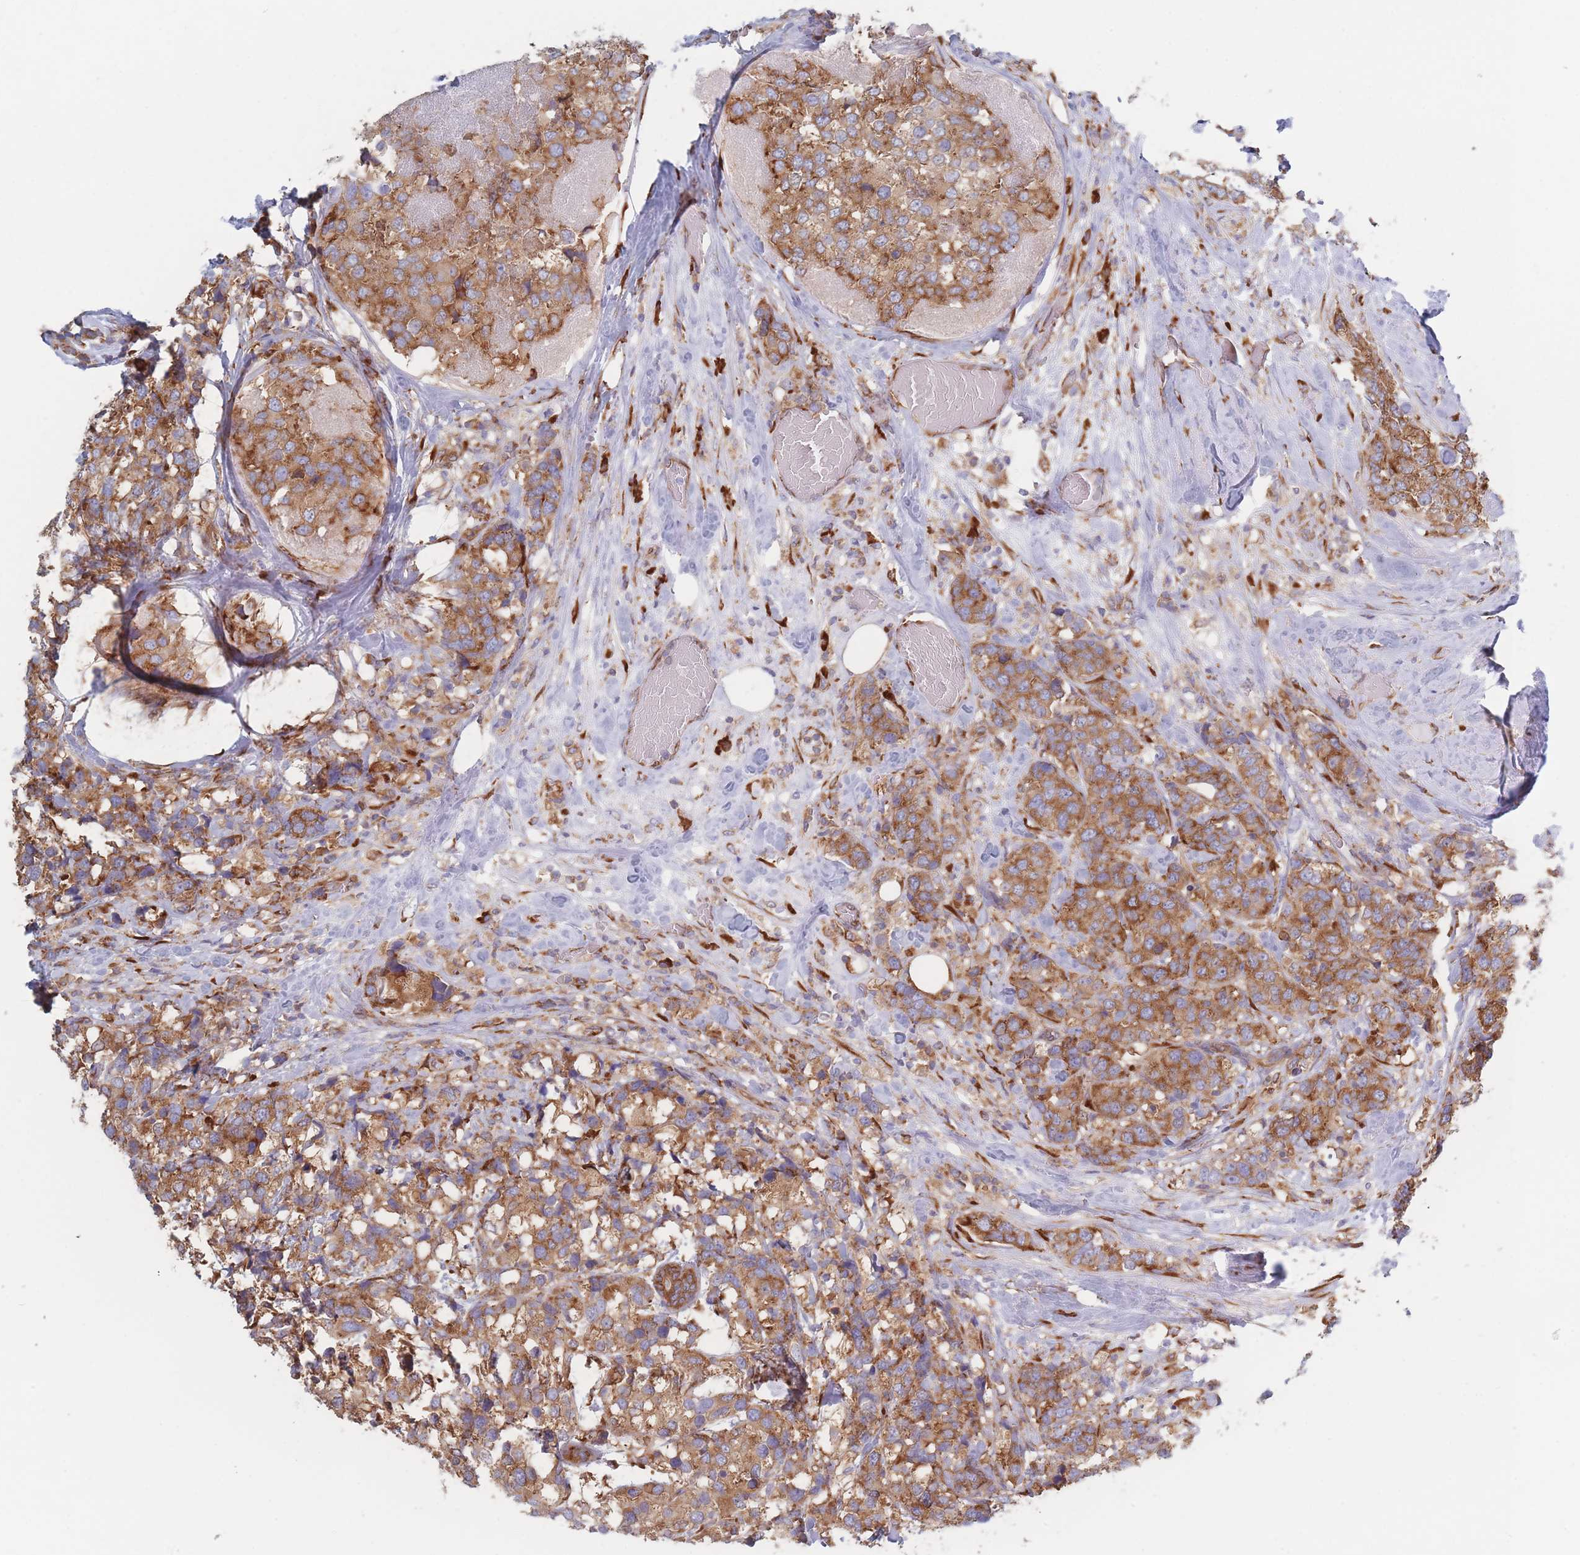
{"staining": {"intensity": "strong", "quantity": ">75%", "location": "cytoplasmic/membranous"}, "tissue": "breast cancer", "cell_type": "Tumor cells", "image_type": "cancer", "snomed": [{"axis": "morphology", "description": "Lobular carcinoma"}, {"axis": "topography", "description": "Breast"}], "caption": "An immunohistochemistry histopathology image of neoplastic tissue is shown. Protein staining in brown labels strong cytoplasmic/membranous positivity in lobular carcinoma (breast) within tumor cells.", "gene": "EEF1B2", "patient": {"sex": "female", "age": 59}}